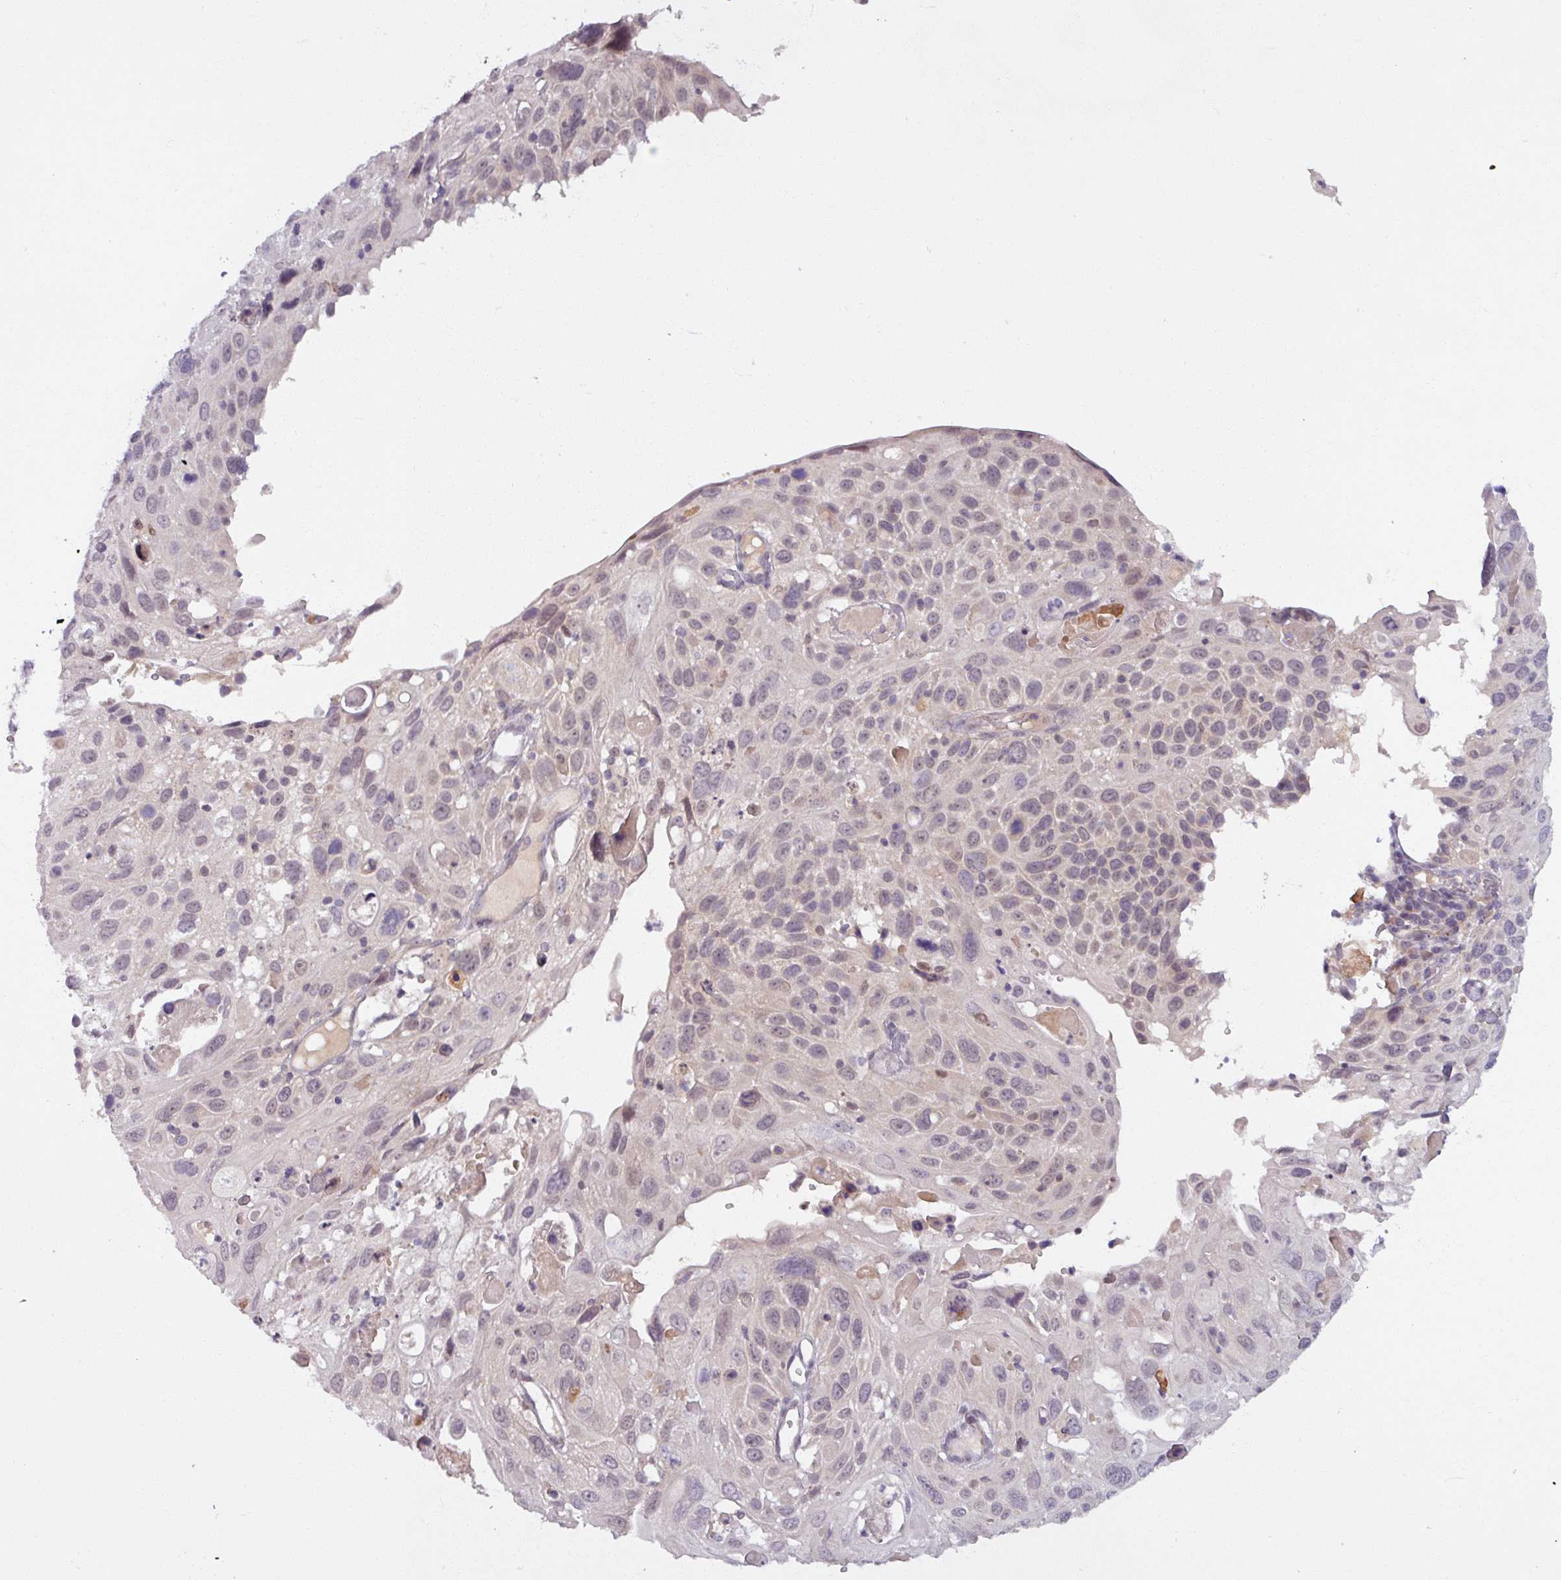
{"staining": {"intensity": "negative", "quantity": "none", "location": "none"}, "tissue": "cervical cancer", "cell_type": "Tumor cells", "image_type": "cancer", "snomed": [{"axis": "morphology", "description": "Squamous cell carcinoma, NOS"}, {"axis": "topography", "description": "Cervix"}], "caption": "Immunohistochemistry photomicrograph of neoplastic tissue: cervical squamous cell carcinoma stained with DAB (3,3'-diaminobenzidine) exhibits no significant protein staining in tumor cells. (DAB (3,3'-diaminobenzidine) immunohistochemistry (IHC) with hematoxylin counter stain).", "gene": "OGFOD3", "patient": {"sex": "female", "age": 70}}